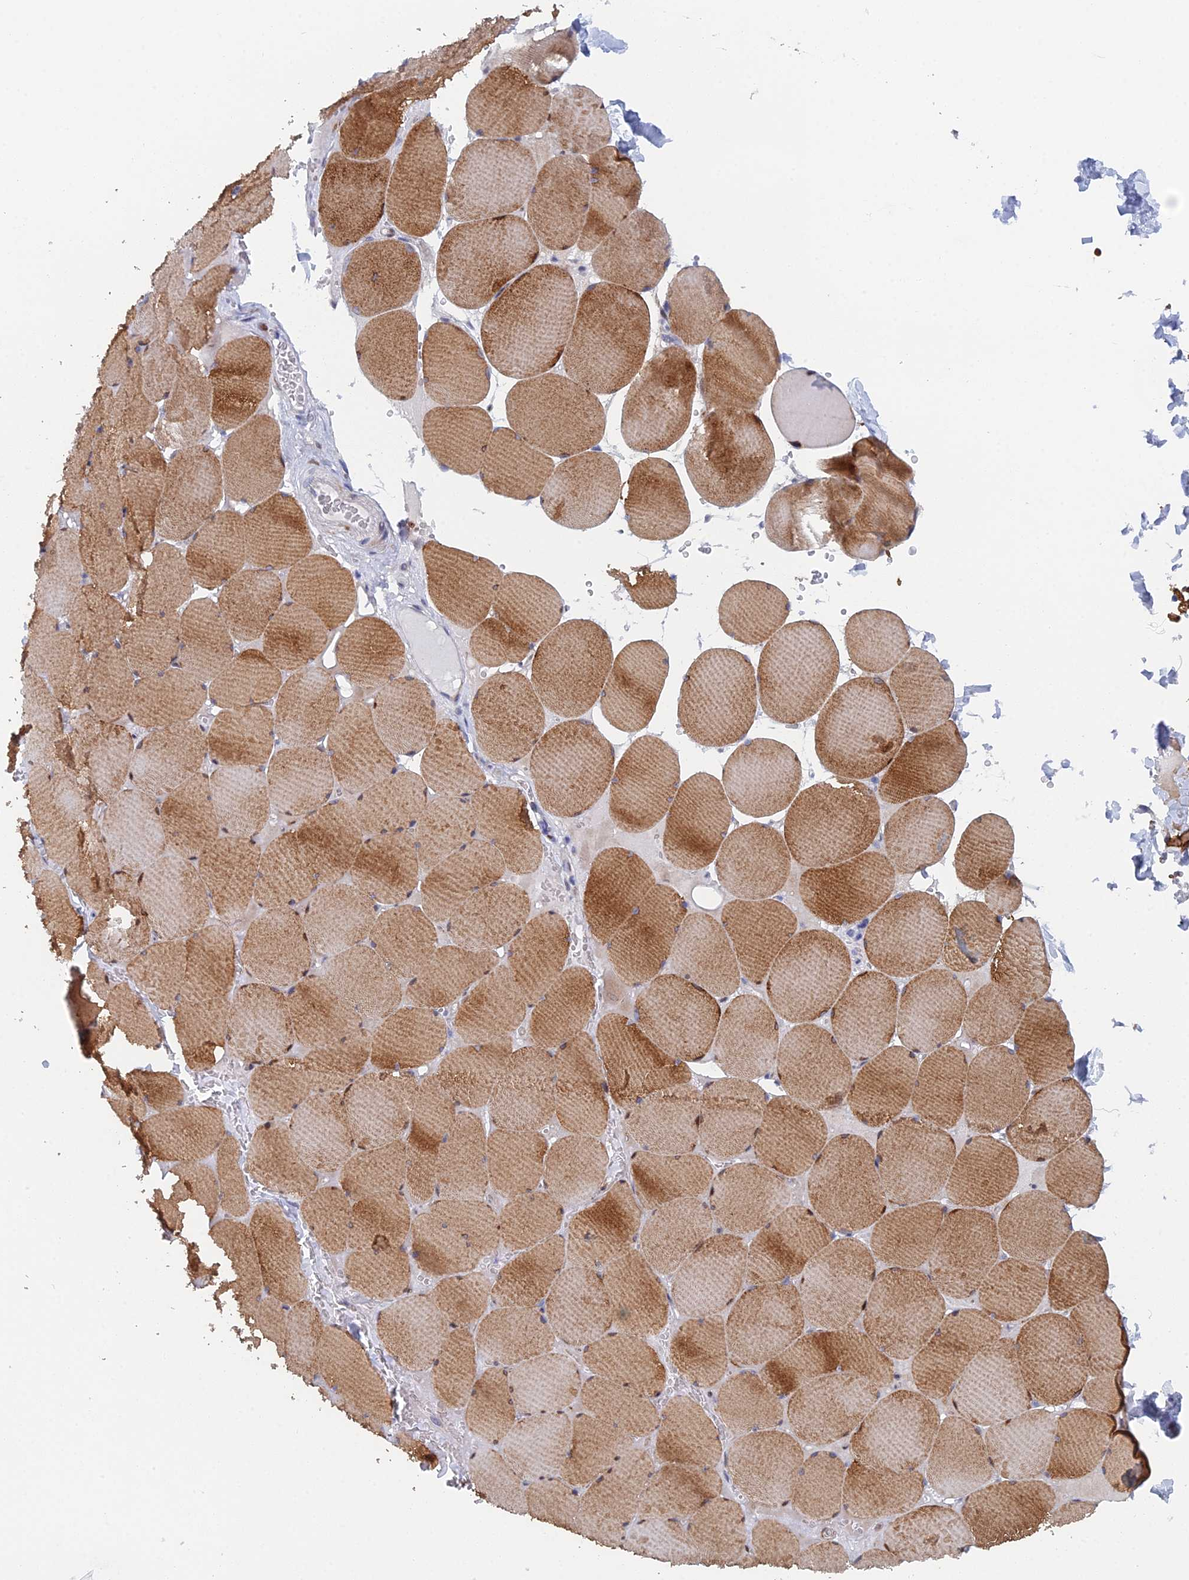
{"staining": {"intensity": "moderate", "quantity": ">75%", "location": "cytoplasmic/membranous"}, "tissue": "skeletal muscle", "cell_type": "Myocytes", "image_type": "normal", "snomed": [{"axis": "morphology", "description": "Normal tissue, NOS"}, {"axis": "topography", "description": "Skeletal muscle"}, {"axis": "topography", "description": "Head-Neck"}], "caption": "An image of human skeletal muscle stained for a protein reveals moderate cytoplasmic/membranous brown staining in myocytes.", "gene": "DRGX", "patient": {"sex": "male", "age": 66}}